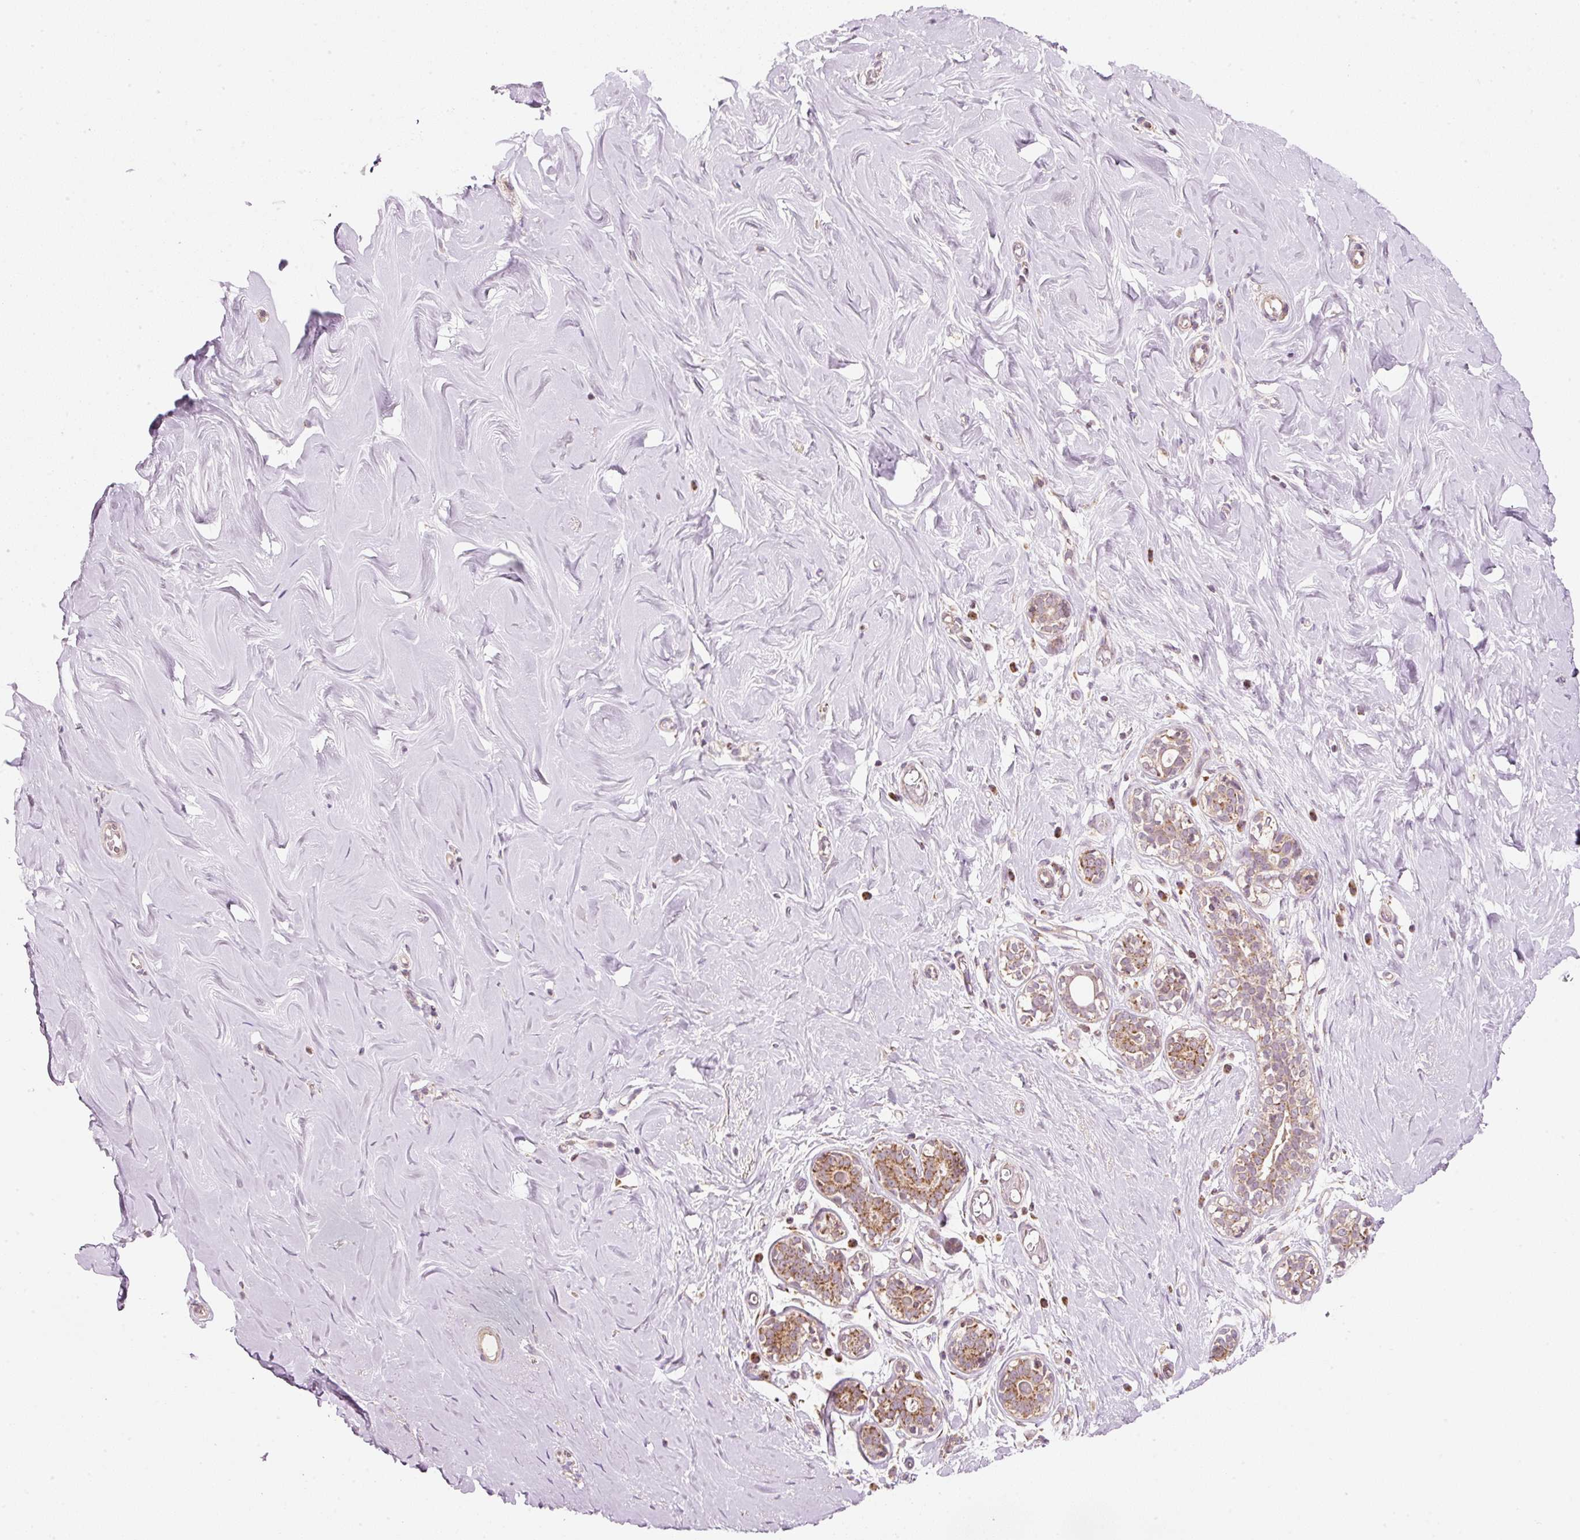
{"staining": {"intensity": "negative", "quantity": "none", "location": "none"}, "tissue": "breast", "cell_type": "Adipocytes", "image_type": "normal", "snomed": [{"axis": "morphology", "description": "Normal tissue, NOS"}, {"axis": "topography", "description": "Breast"}], "caption": "The photomicrograph exhibits no significant expression in adipocytes of breast. The staining is performed using DAB brown chromogen with nuclei counter-stained in using hematoxylin.", "gene": "FAM78B", "patient": {"sex": "female", "age": 27}}